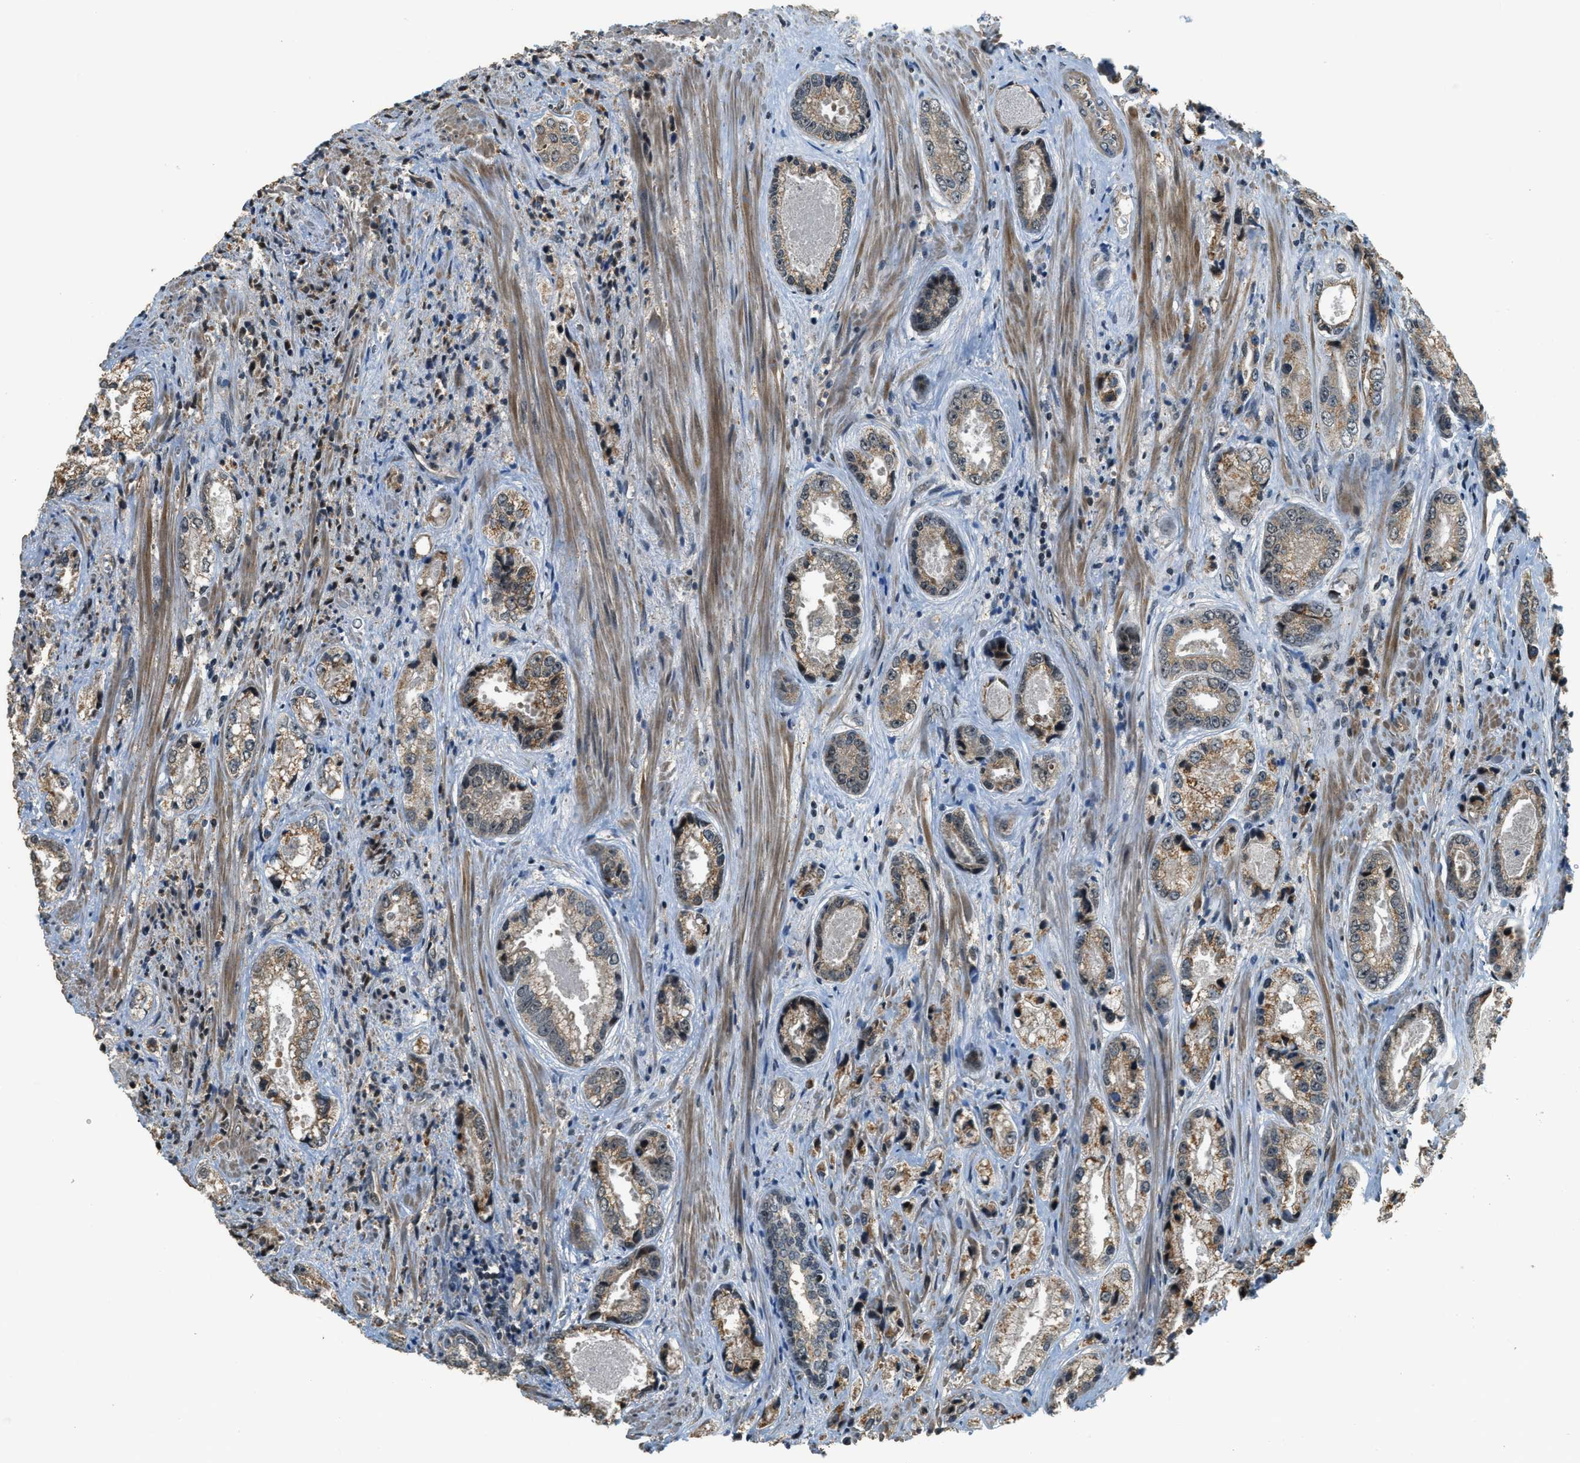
{"staining": {"intensity": "moderate", "quantity": ">75%", "location": "cytoplasmic/membranous"}, "tissue": "prostate cancer", "cell_type": "Tumor cells", "image_type": "cancer", "snomed": [{"axis": "morphology", "description": "Adenocarcinoma, High grade"}, {"axis": "topography", "description": "Prostate"}], "caption": "Tumor cells exhibit medium levels of moderate cytoplasmic/membranous staining in approximately >75% of cells in human prostate adenocarcinoma (high-grade). (DAB (3,3'-diaminobenzidine) IHC, brown staining for protein, blue staining for nuclei).", "gene": "MED21", "patient": {"sex": "male", "age": 61}}